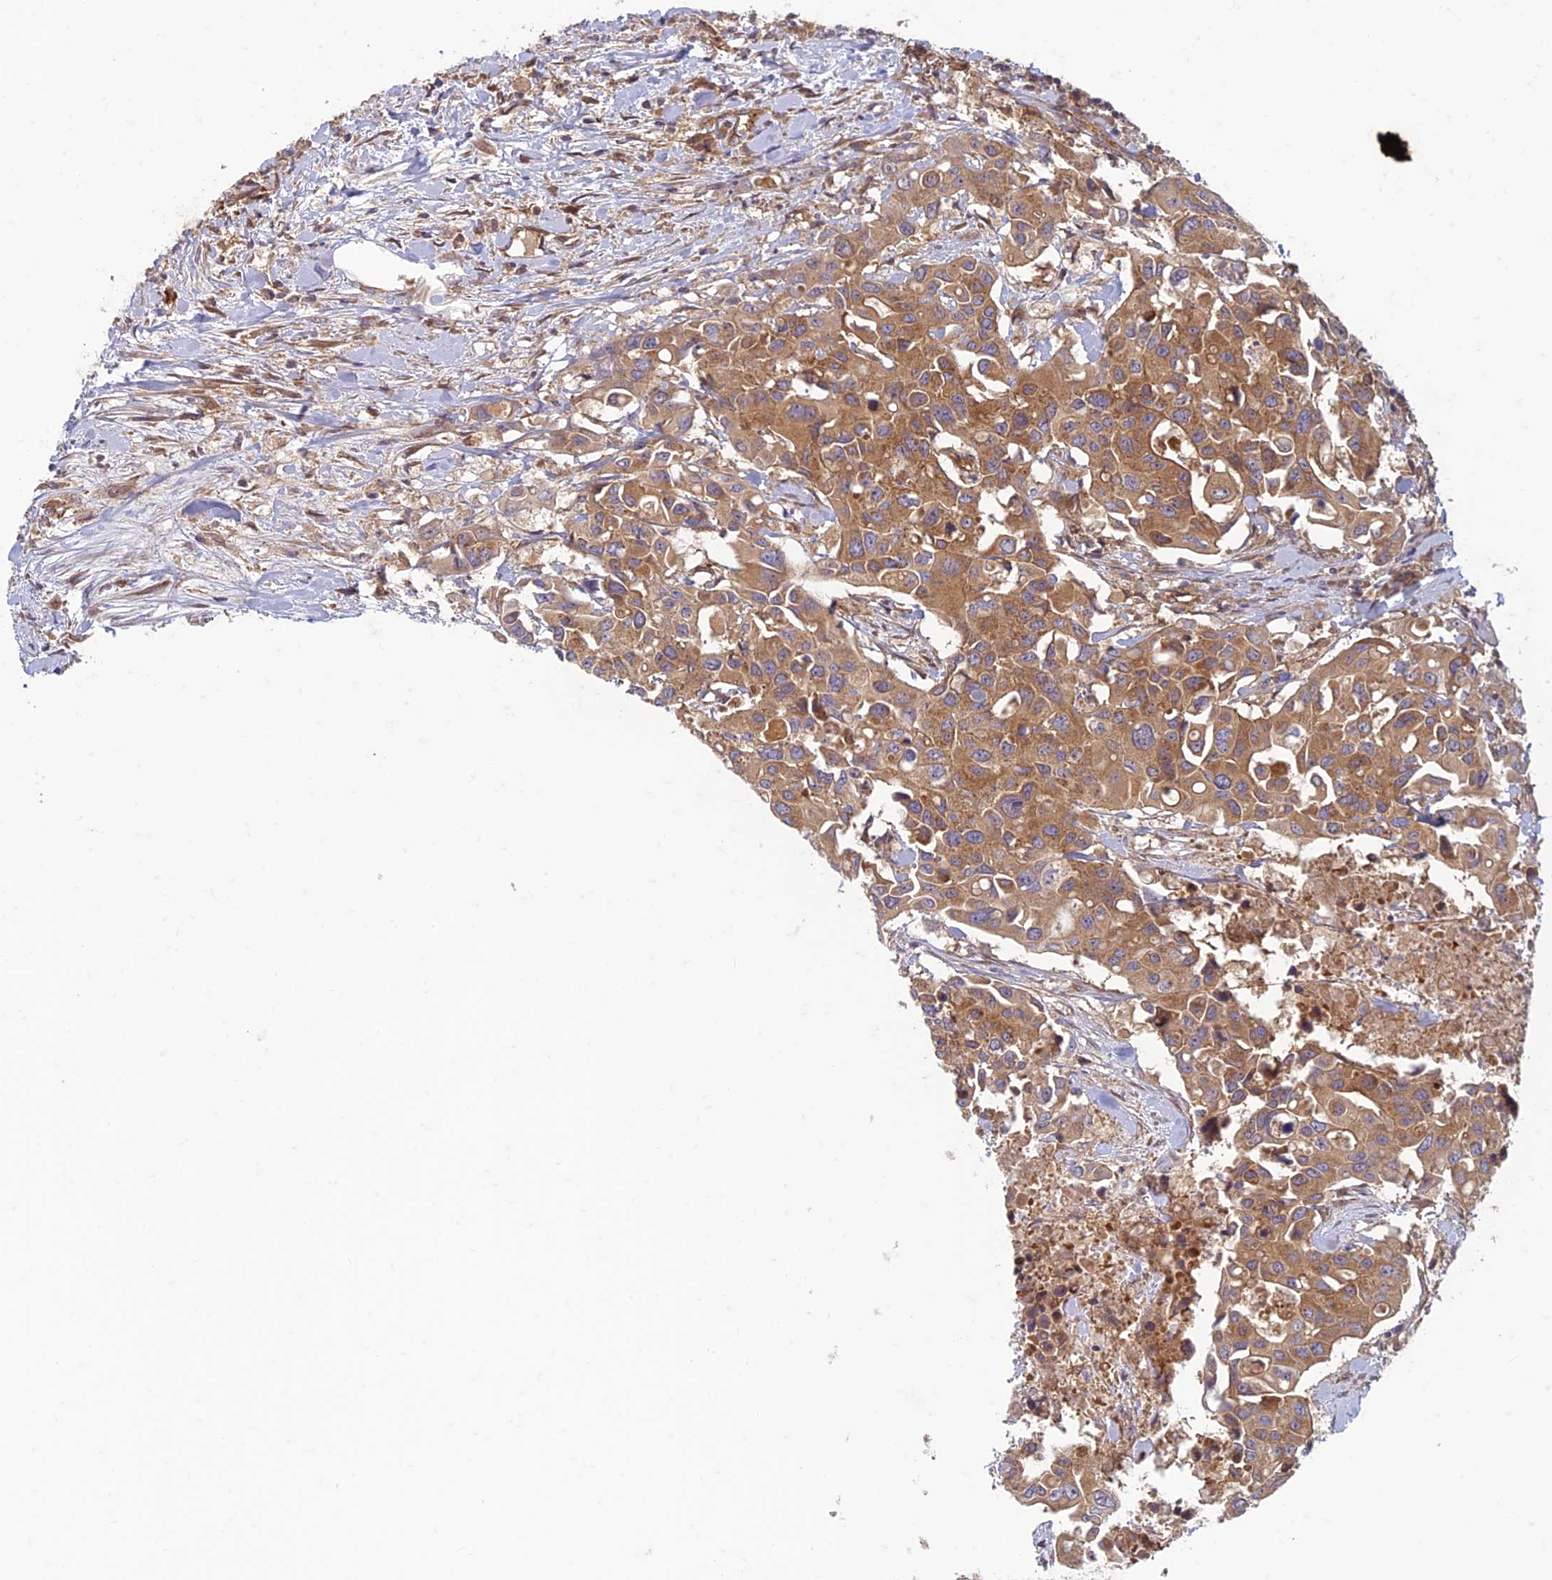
{"staining": {"intensity": "moderate", "quantity": ">75%", "location": "cytoplasmic/membranous"}, "tissue": "colorectal cancer", "cell_type": "Tumor cells", "image_type": "cancer", "snomed": [{"axis": "morphology", "description": "Adenocarcinoma, NOS"}, {"axis": "topography", "description": "Colon"}], "caption": "The micrograph shows staining of adenocarcinoma (colorectal), revealing moderate cytoplasmic/membranous protein expression (brown color) within tumor cells.", "gene": "TCF25", "patient": {"sex": "male", "age": 77}}